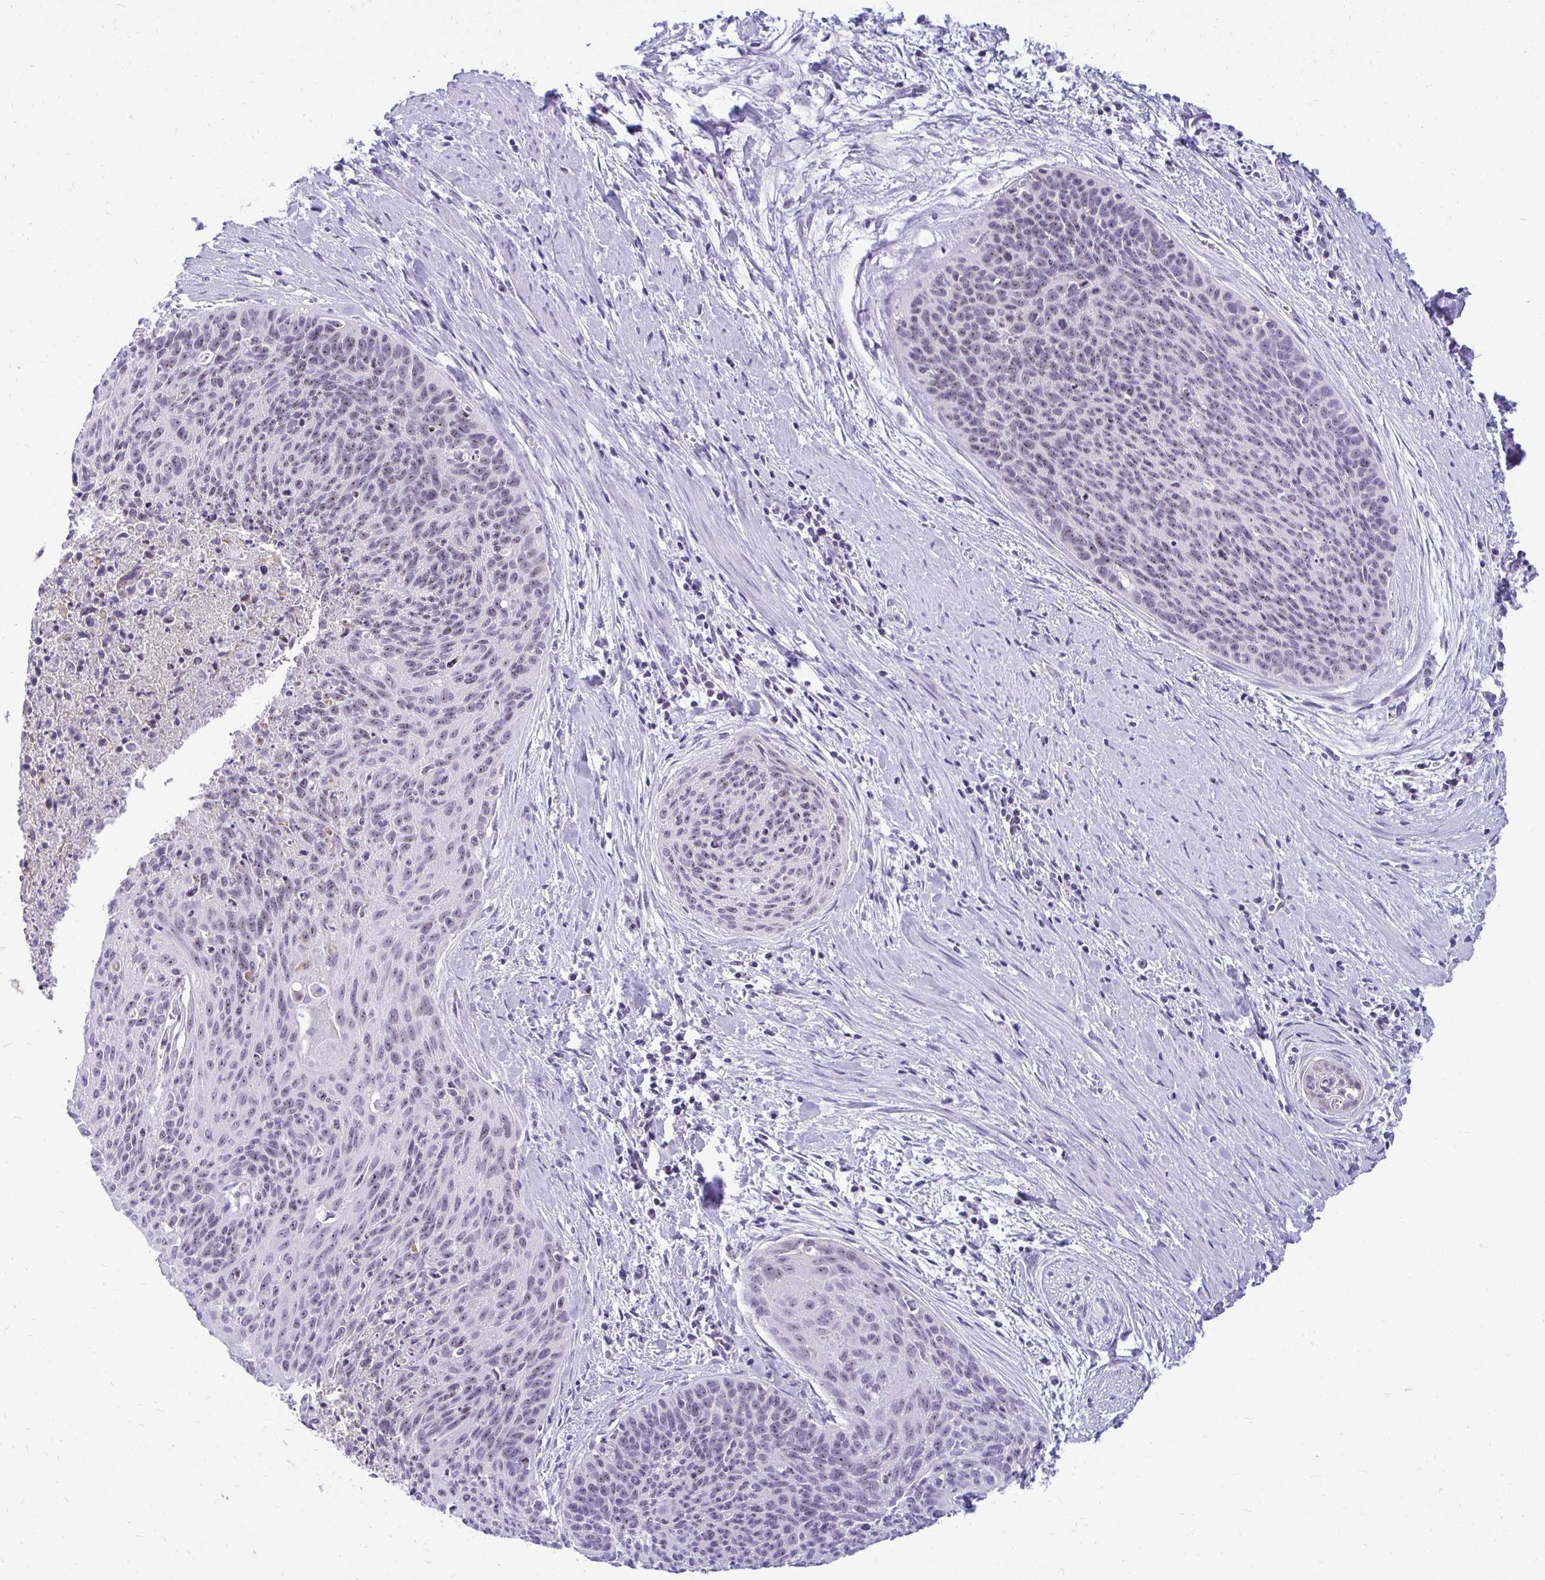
{"staining": {"intensity": "negative", "quantity": "none", "location": "none"}, "tissue": "cervical cancer", "cell_type": "Tumor cells", "image_type": "cancer", "snomed": [{"axis": "morphology", "description": "Squamous cell carcinoma, NOS"}, {"axis": "topography", "description": "Cervix"}], "caption": "Image shows no protein positivity in tumor cells of cervical squamous cell carcinoma tissue.", "gene": "NIFK", "patient": {"sex": "female", "age": 55}}